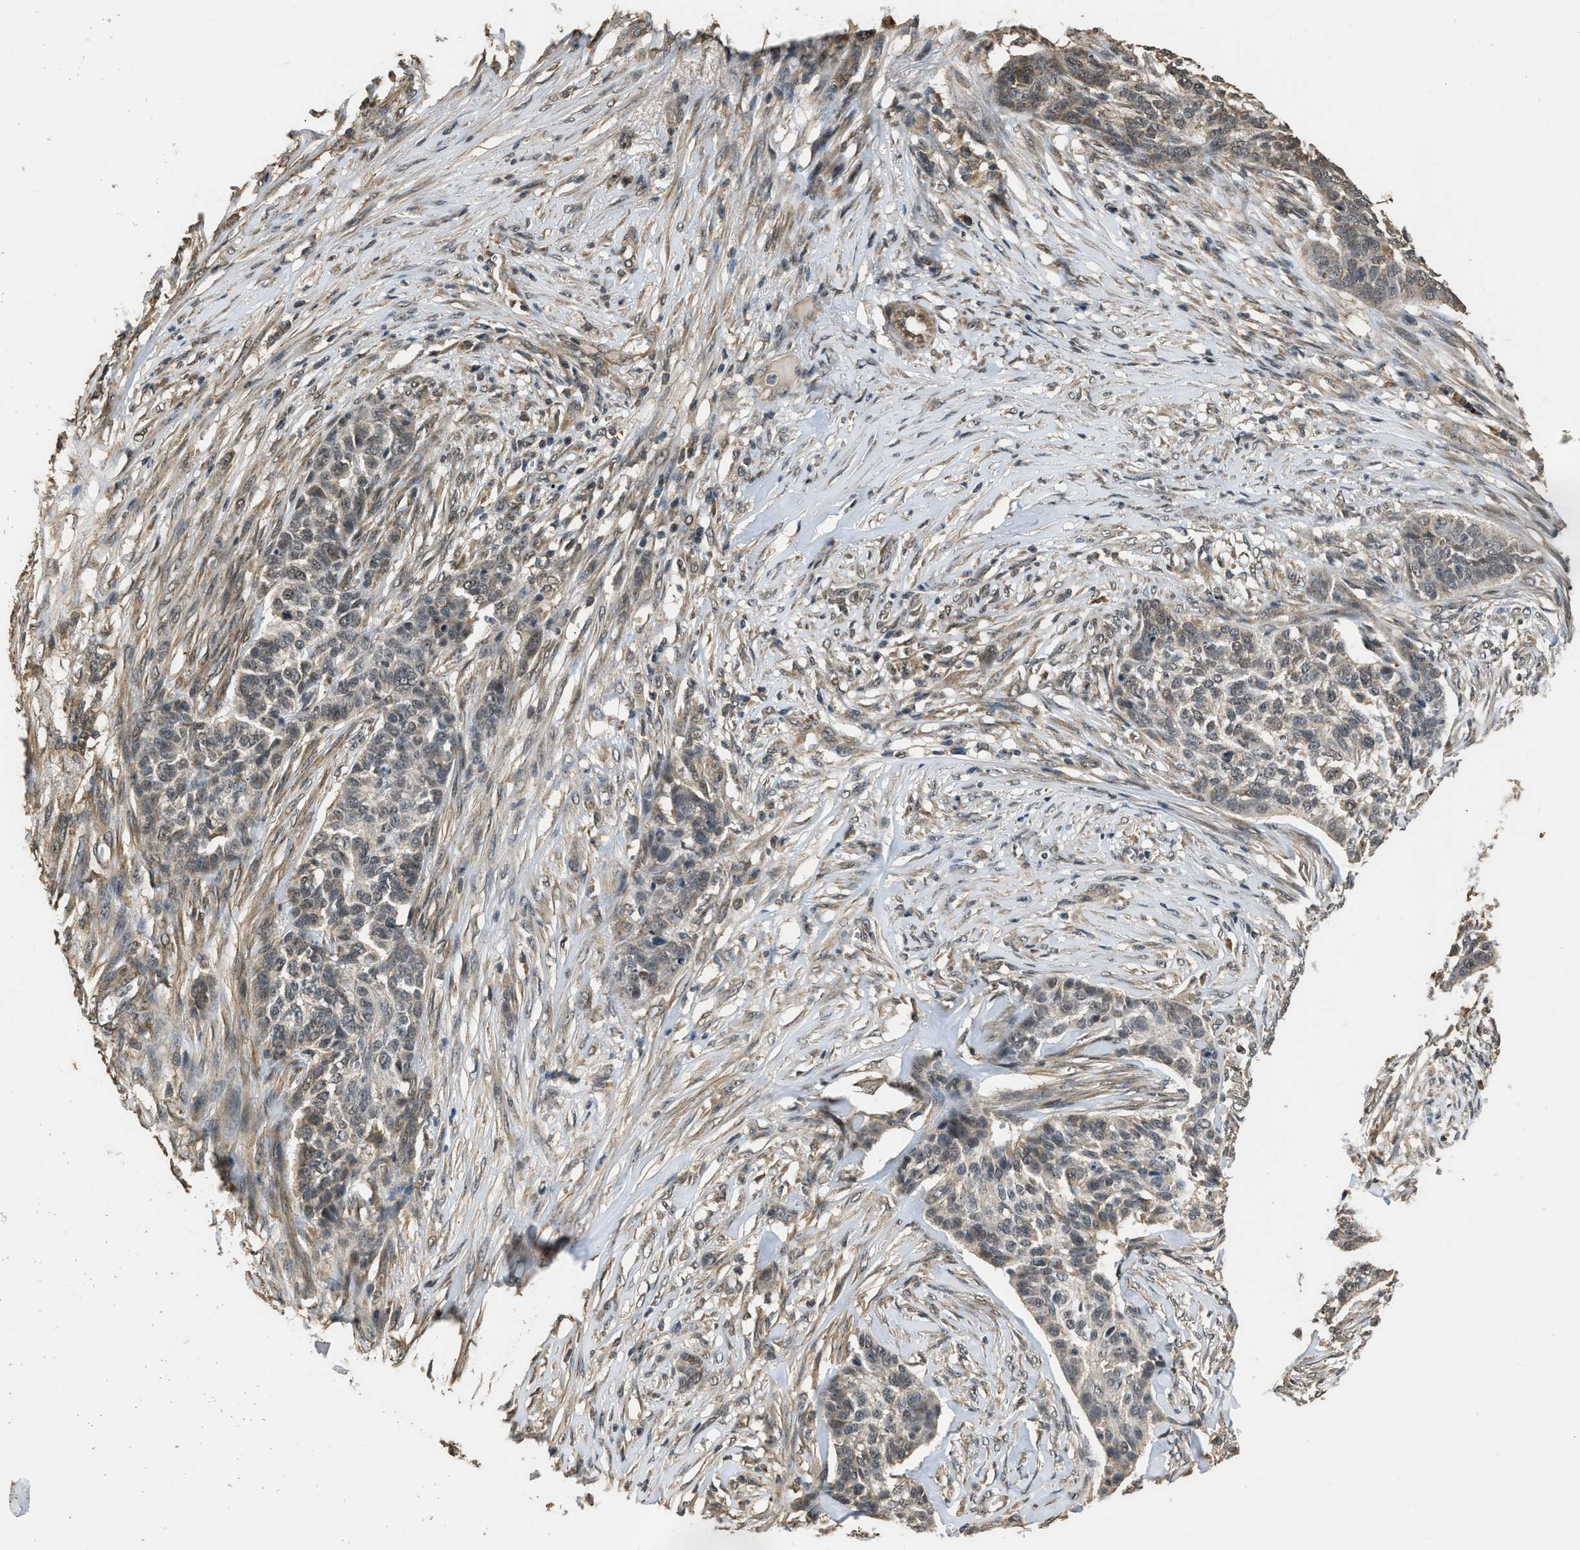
{"staining": {"intensity": "weak", "quantity": ">75%", "location": "cytoplasmic/membranous,nuclear"}, "tissue": "skin cancer", "cell_type": "Tumor cells", "image_type": "cancer", "snomed": [{"axis": "morphology", "description": "Basal cell carcinoma"}, {"axis": "topography", "description": "Skin"}], "caption": "Skin cancer (basal cell carcinoma) tissue reveals weak cytoplasmic/membranous and nuclear staining in approximately >75% of tumor cells", "gene": "DENND6B", "patient": {"sex": "male", "age": 85}}